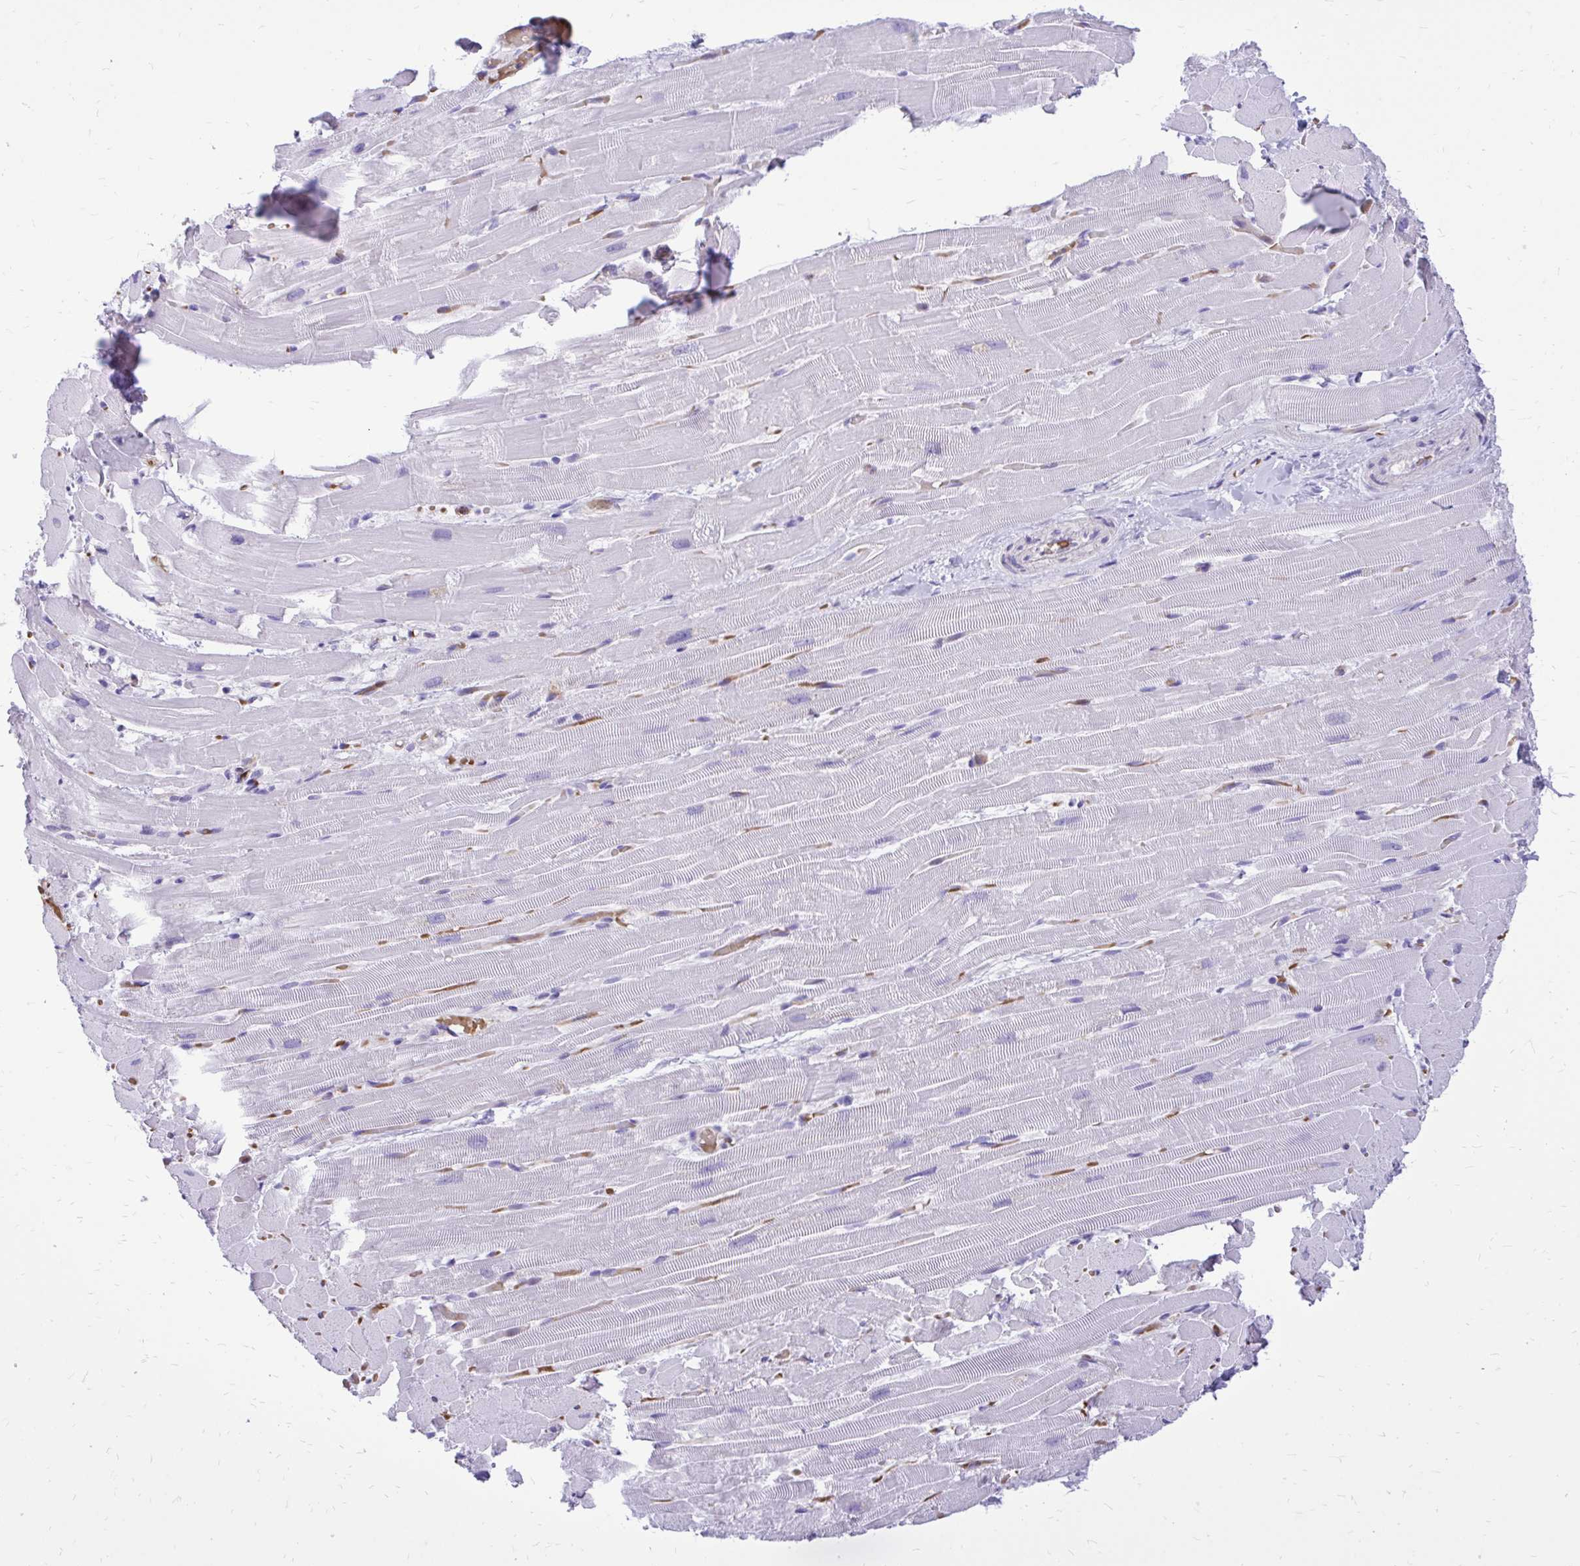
{"staining": {"intensity": "negative", "quantity": "none", "location": "none"}, "tissue": "heart muscle", "cell_type": "Cardiomyocytes", "image_type": "normal", "snomed": [{"axis": "morphology", "description": "Normal tissue, NOS"}, {"axis": "topography", "description": "Heart"}], "caption": "DAB immunohistochemical staining of unremarkable human heart muscle displays no significant expression in cardiomyocytes. (Stains: DAB (3,3'-diaminobenzidine) IHC with hematoxylin counter stain, Microscopy: brightfield microscopy at high magnification).", "gene": "CAT", "patient": {"sex": "male", "age": 37}}